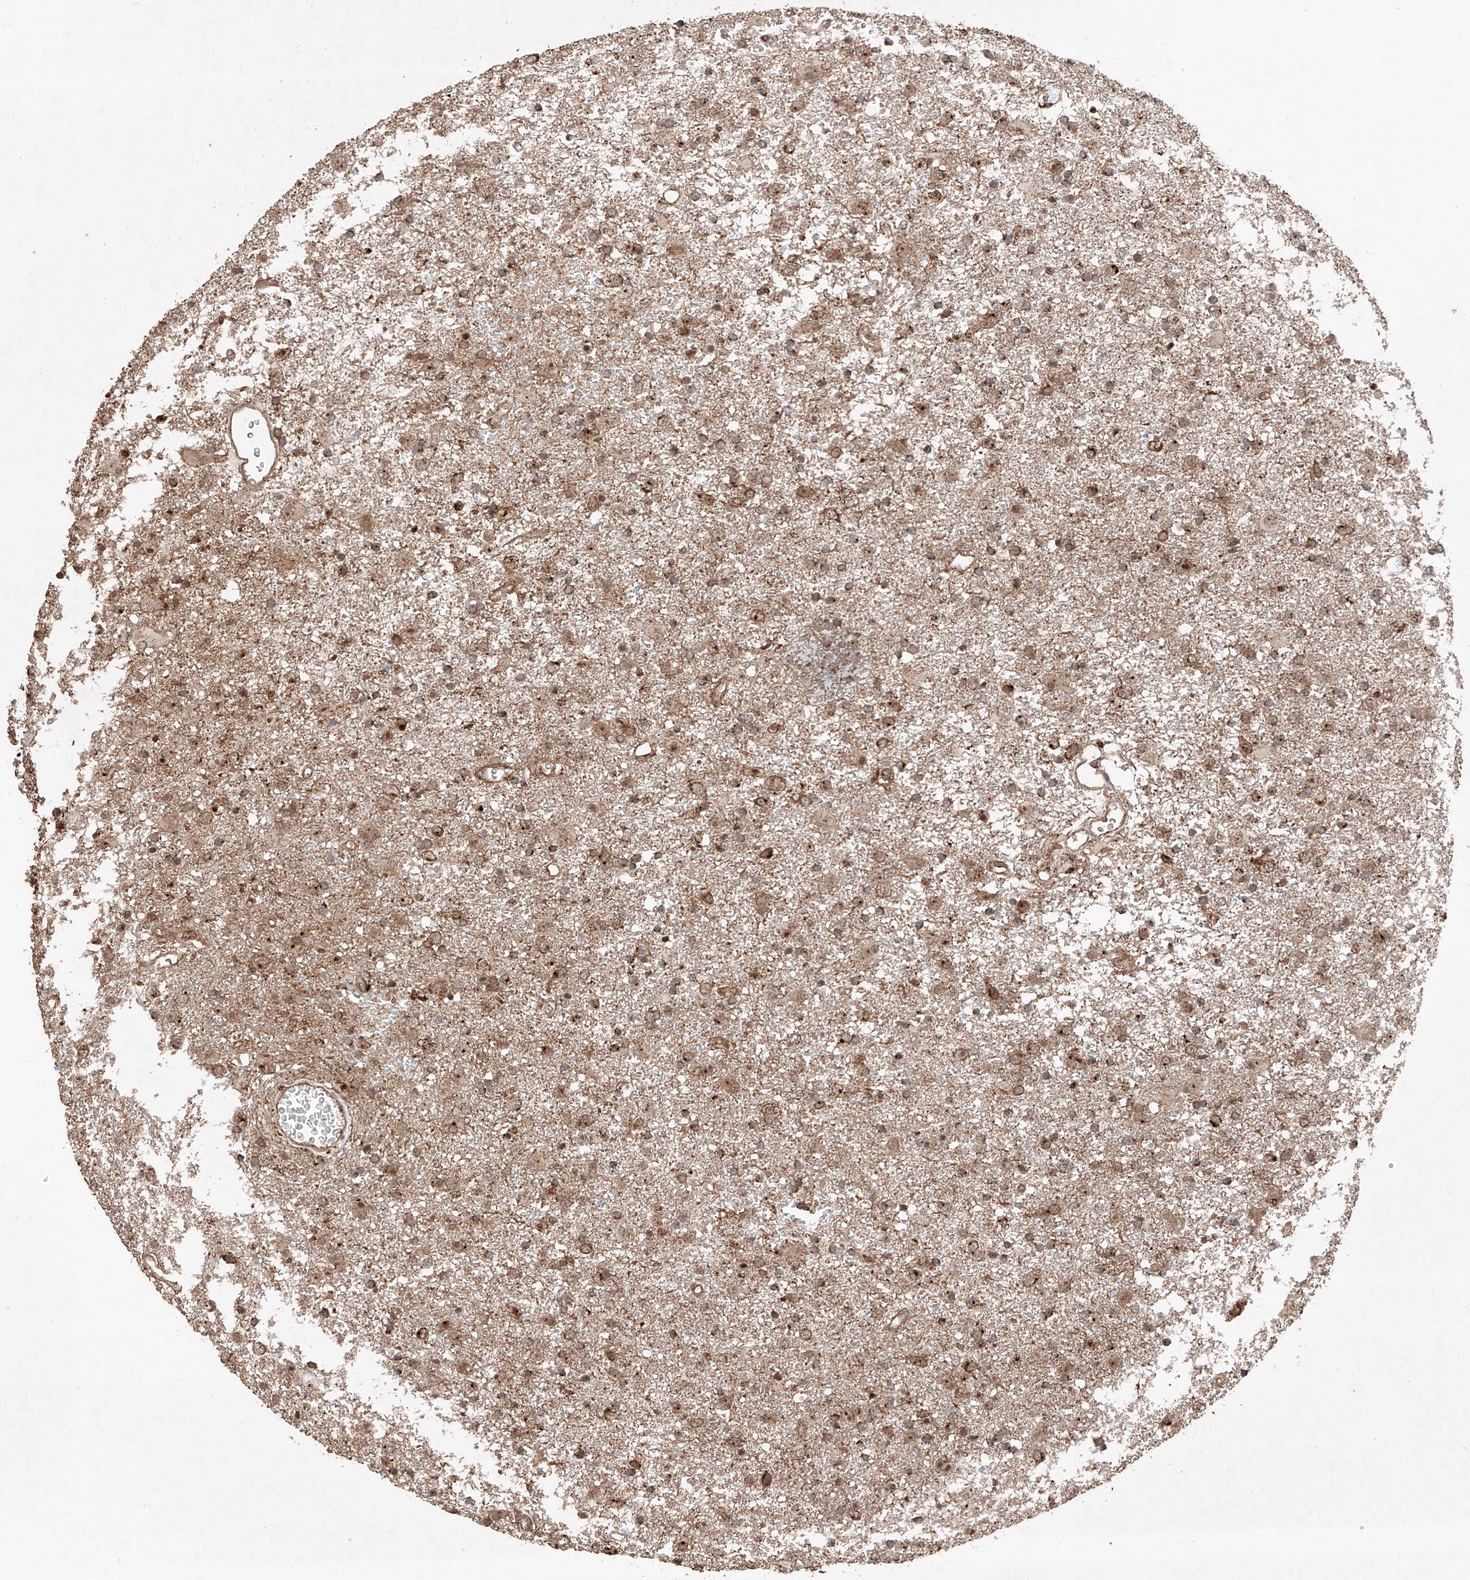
{"staining": {"intensity": "moderate", "quantity": ">75%", "location": "cytoplasmic/membranous"}, "tissue": "glioma", "cell_type": "Tumor cells", "image_type": "cancer", "snomed": [{"axis": "morphology", "description": "Glioma, malignant, Low grade"}, {"axis": "topography", "description": "Brain"}], "caption": "Immunohistochemical staining of human glioma reveals moderate cytoplasmic/membranous protein positivity in approximately >75% of tumor cells.", "gene": "ZSCAN29", "patient": {"sex": "male", "age": 65}}